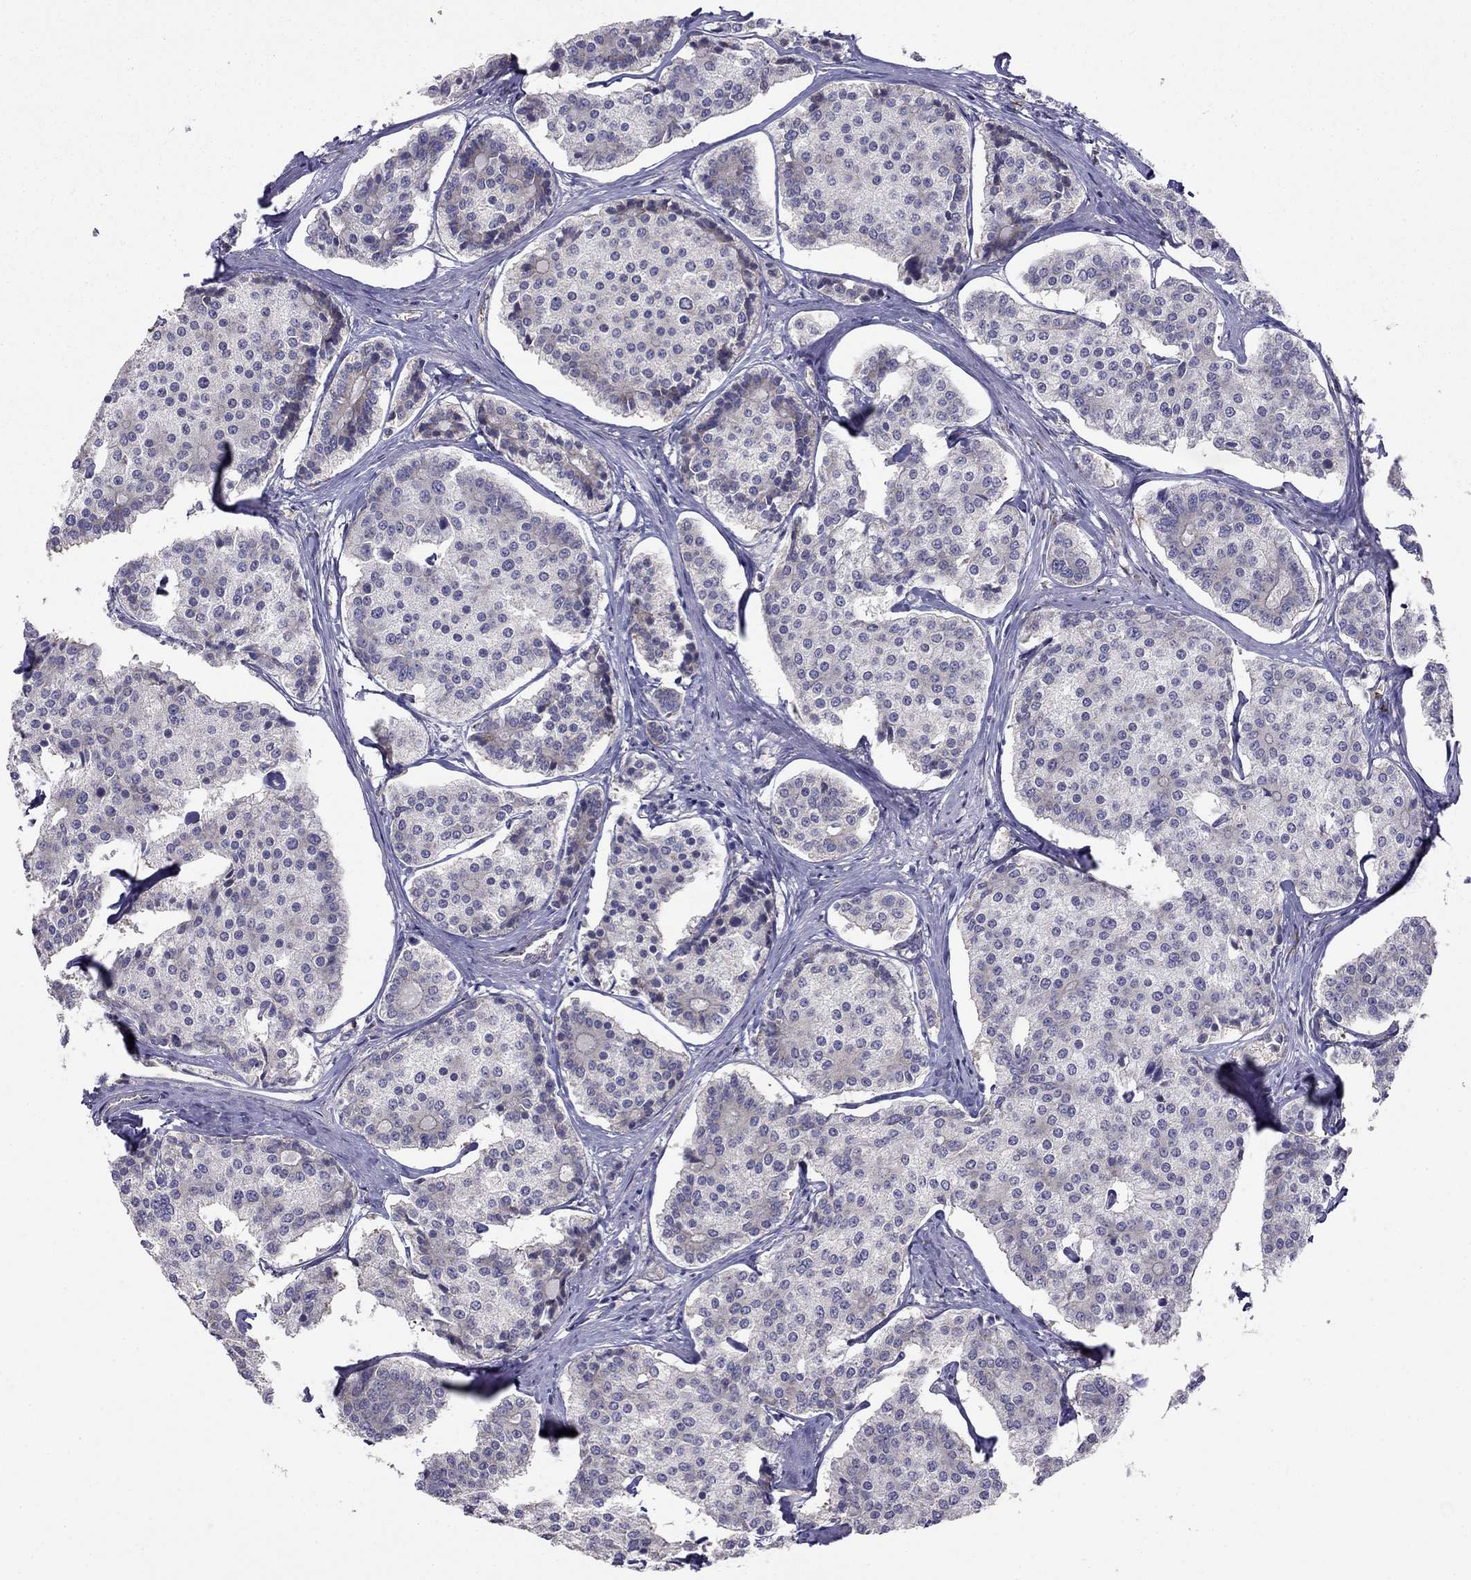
{"staining": {"intensity": "negative", "quantity": "none", "location": "none"}, "tissue": "carcinoid", "cell_type": "Tumor cells", "image_type": "cancer", "snomed": [{"axis": "morphology", "description": "Carcinoid, malignant, NOS"}, {"axis": "topography", "description": "Small intestine"}], "caption": "A photomicrograph of carcinoid stained for a protein demonstrates no brown staining in tumor cells.", "gene": "LONRF2", "patient": {"sex": "female", "age": 65}}